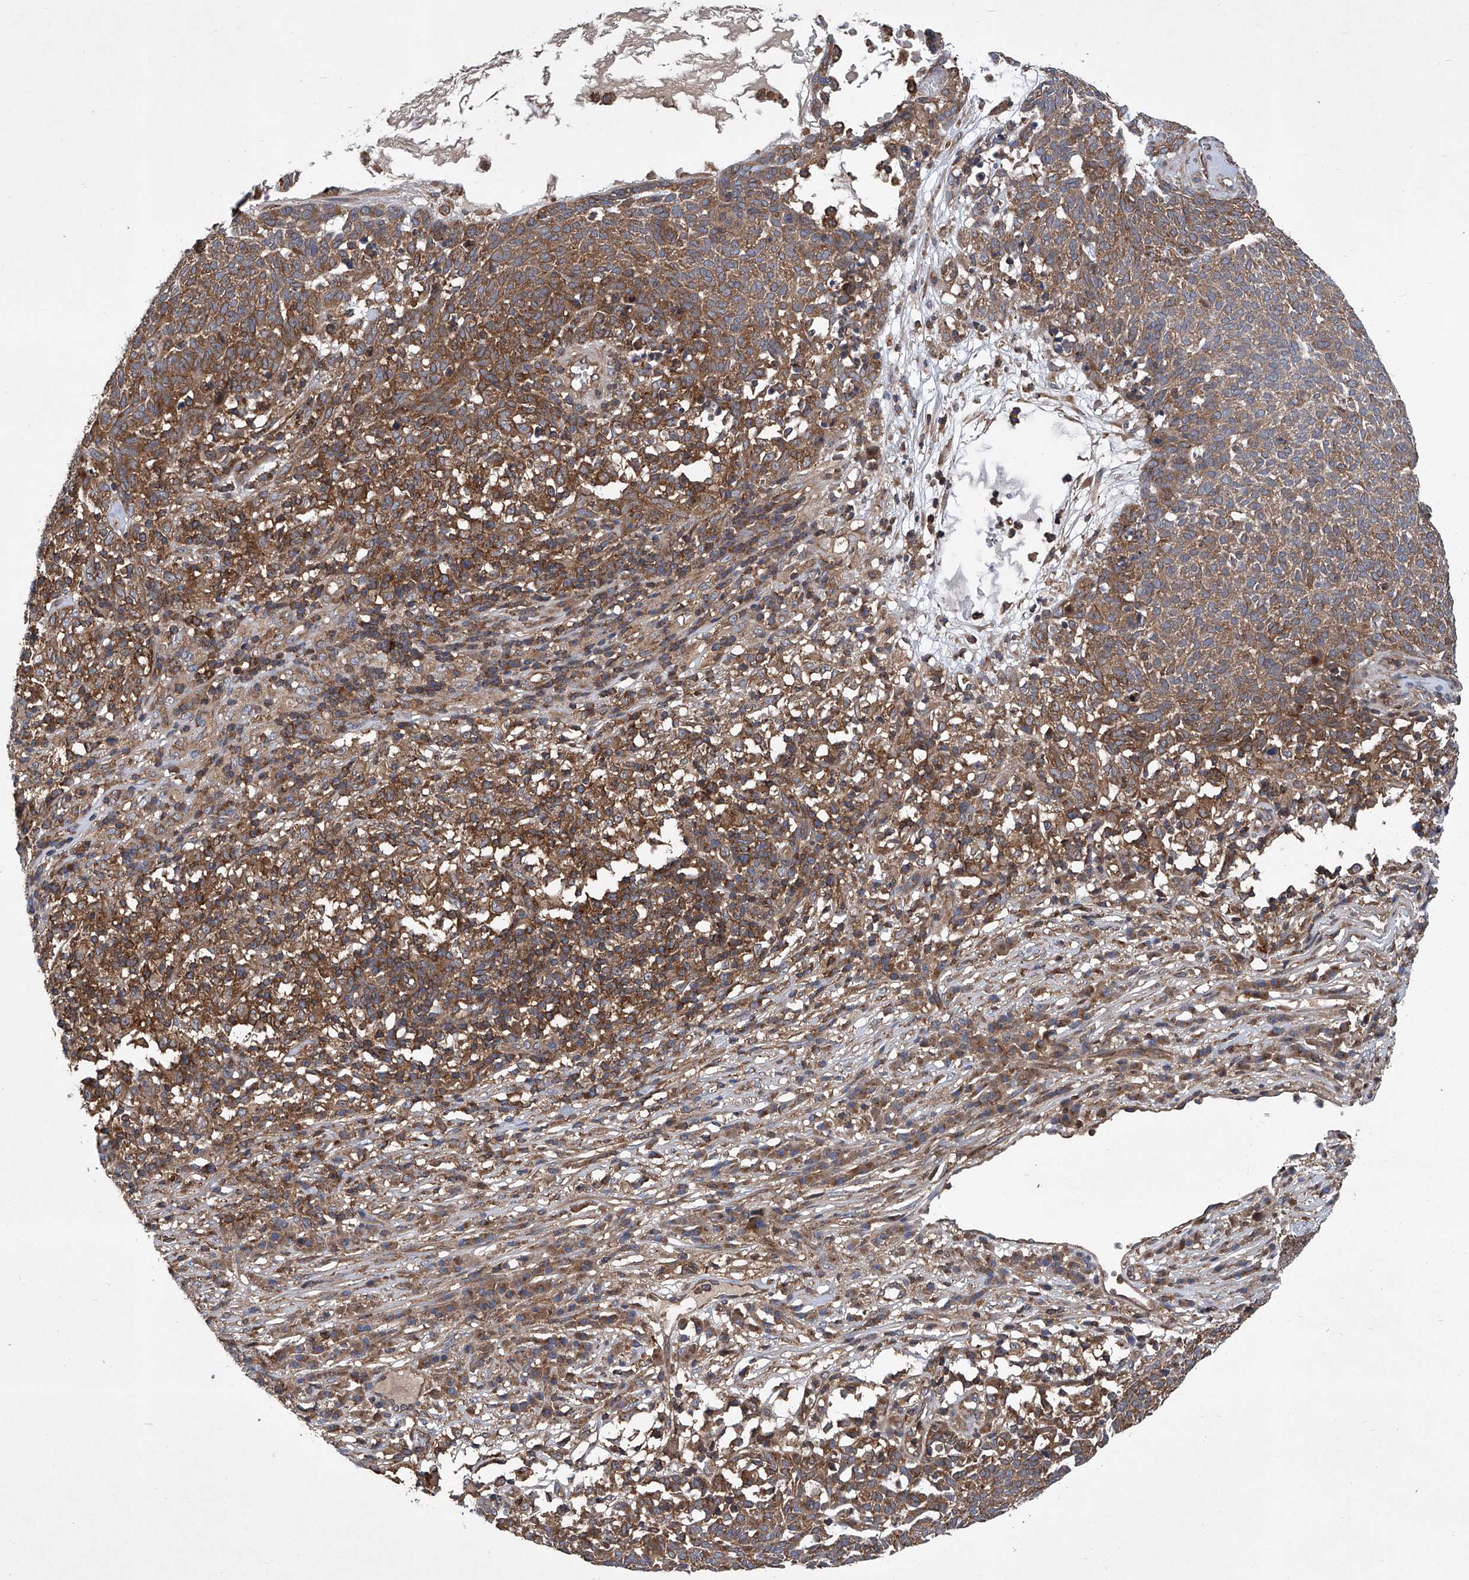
{"staining": {"intensity": "moderate", "quantity": ">75%", "location": "cytoplasmic/membranous"}, "tissue": "skin cancer", "cell_type": "Tumor cells", "image_type": "cancer", "snomed": [{"axis": "morphology", "description": "Squamous cell carcinoma, NOS"}, {"axis": "topography", "description": "Skin"}], "caption": "Brown immunohistochemical staining in human squamous cell carcinoma (skin) displays moderate cytoplasmic/membranous staining in approximately >75% of tumor cells.", "gene": "SMAP1", "patient": {"sex": "female", "age": 90}}